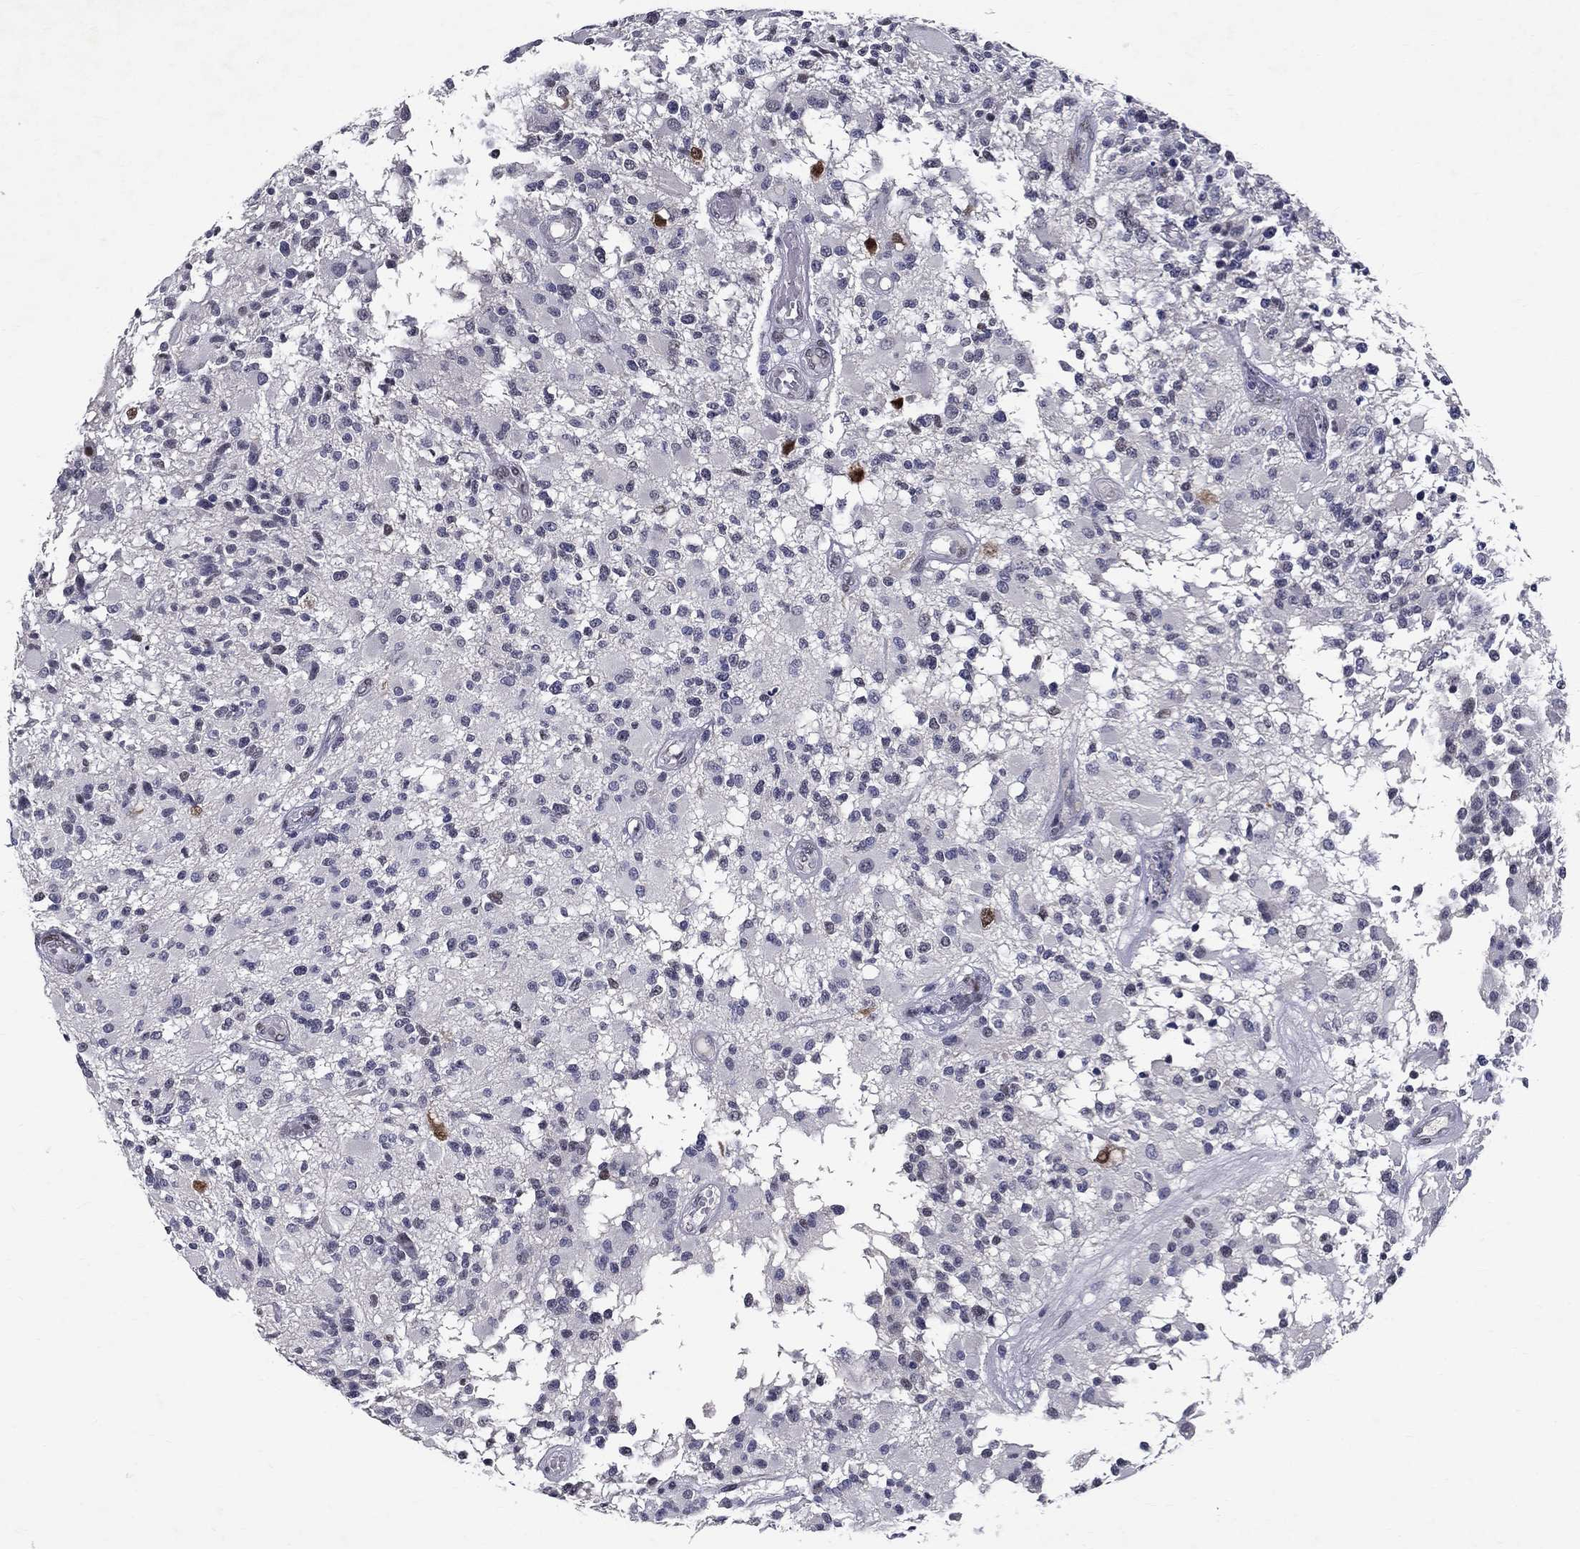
{"staining": {"intensity": "negative", "quantity": "none", "location": "none"}, "tissue": "glioma", "cell_type": "Tumor cells", "image_type": "cancer", "snomed": [{"axis": "morphology", "description": "Glioma, malignant, High grade"}, {"axis": "topography", "description": "Brain"}], "caption": "Immunohistochemistry of high-grade glioma (malignant) shows no staining in tumor cells.", "gene": "RBFOX1", "patient": {"sex": "female", "age": 63}}